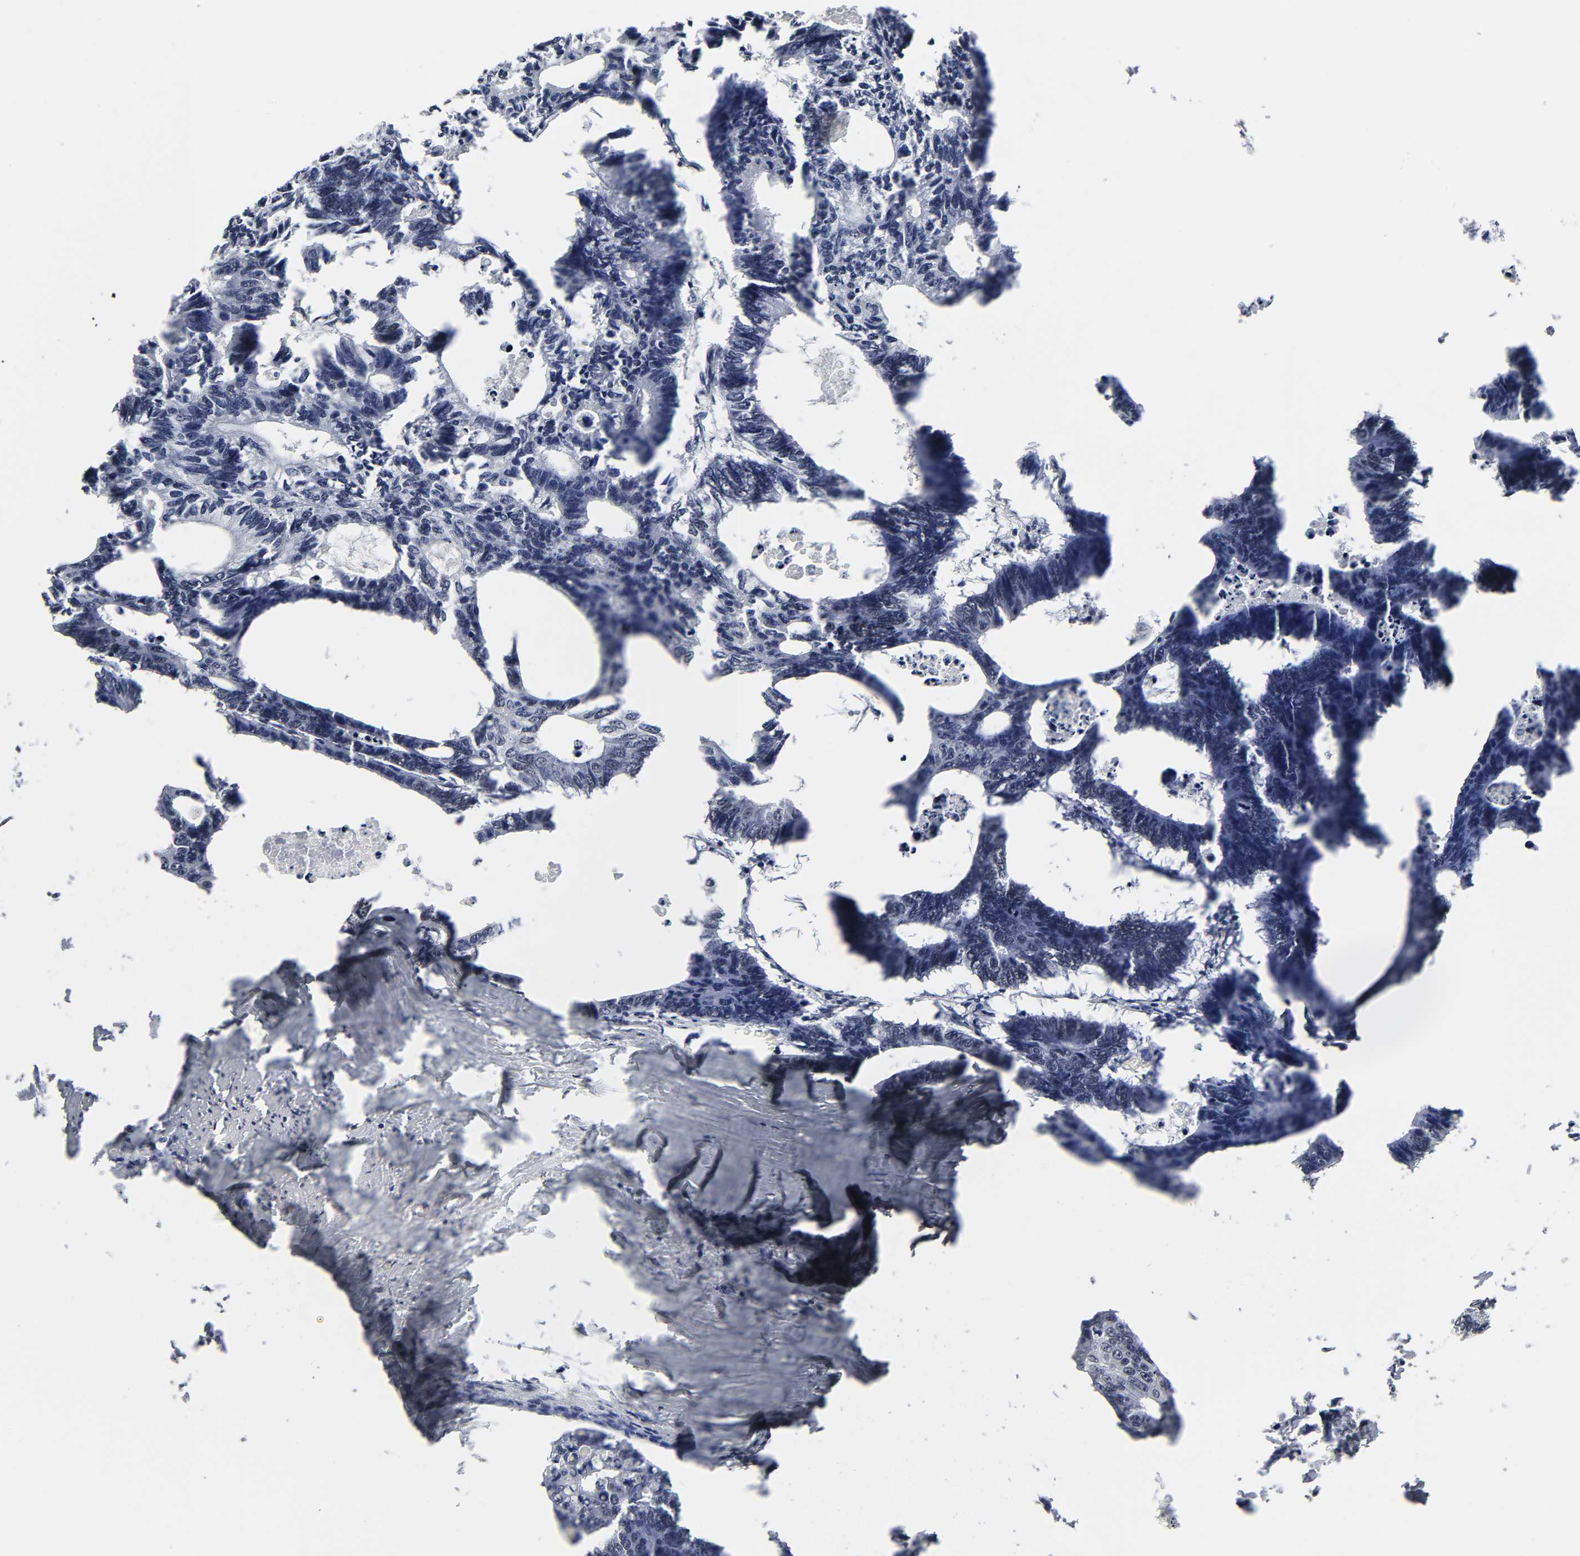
{"staining": {"intensity": "negative", "quantity": "none", "location": "none"}, "tissue": "colorectal cancer", "cell_type": "Tumor cells", "image_type": "cancer", "snomed": [{"axis": "morphology", "description": "Adenocarcinoma, NOS"}, {"axis": "topography", "description": "Colon"}], "caption": "There is no significant positivity in tumor cells of colorectal adenocarcinoma.", "gene": "TRIM33", "patient": {"sex": "female", "age": 55}}